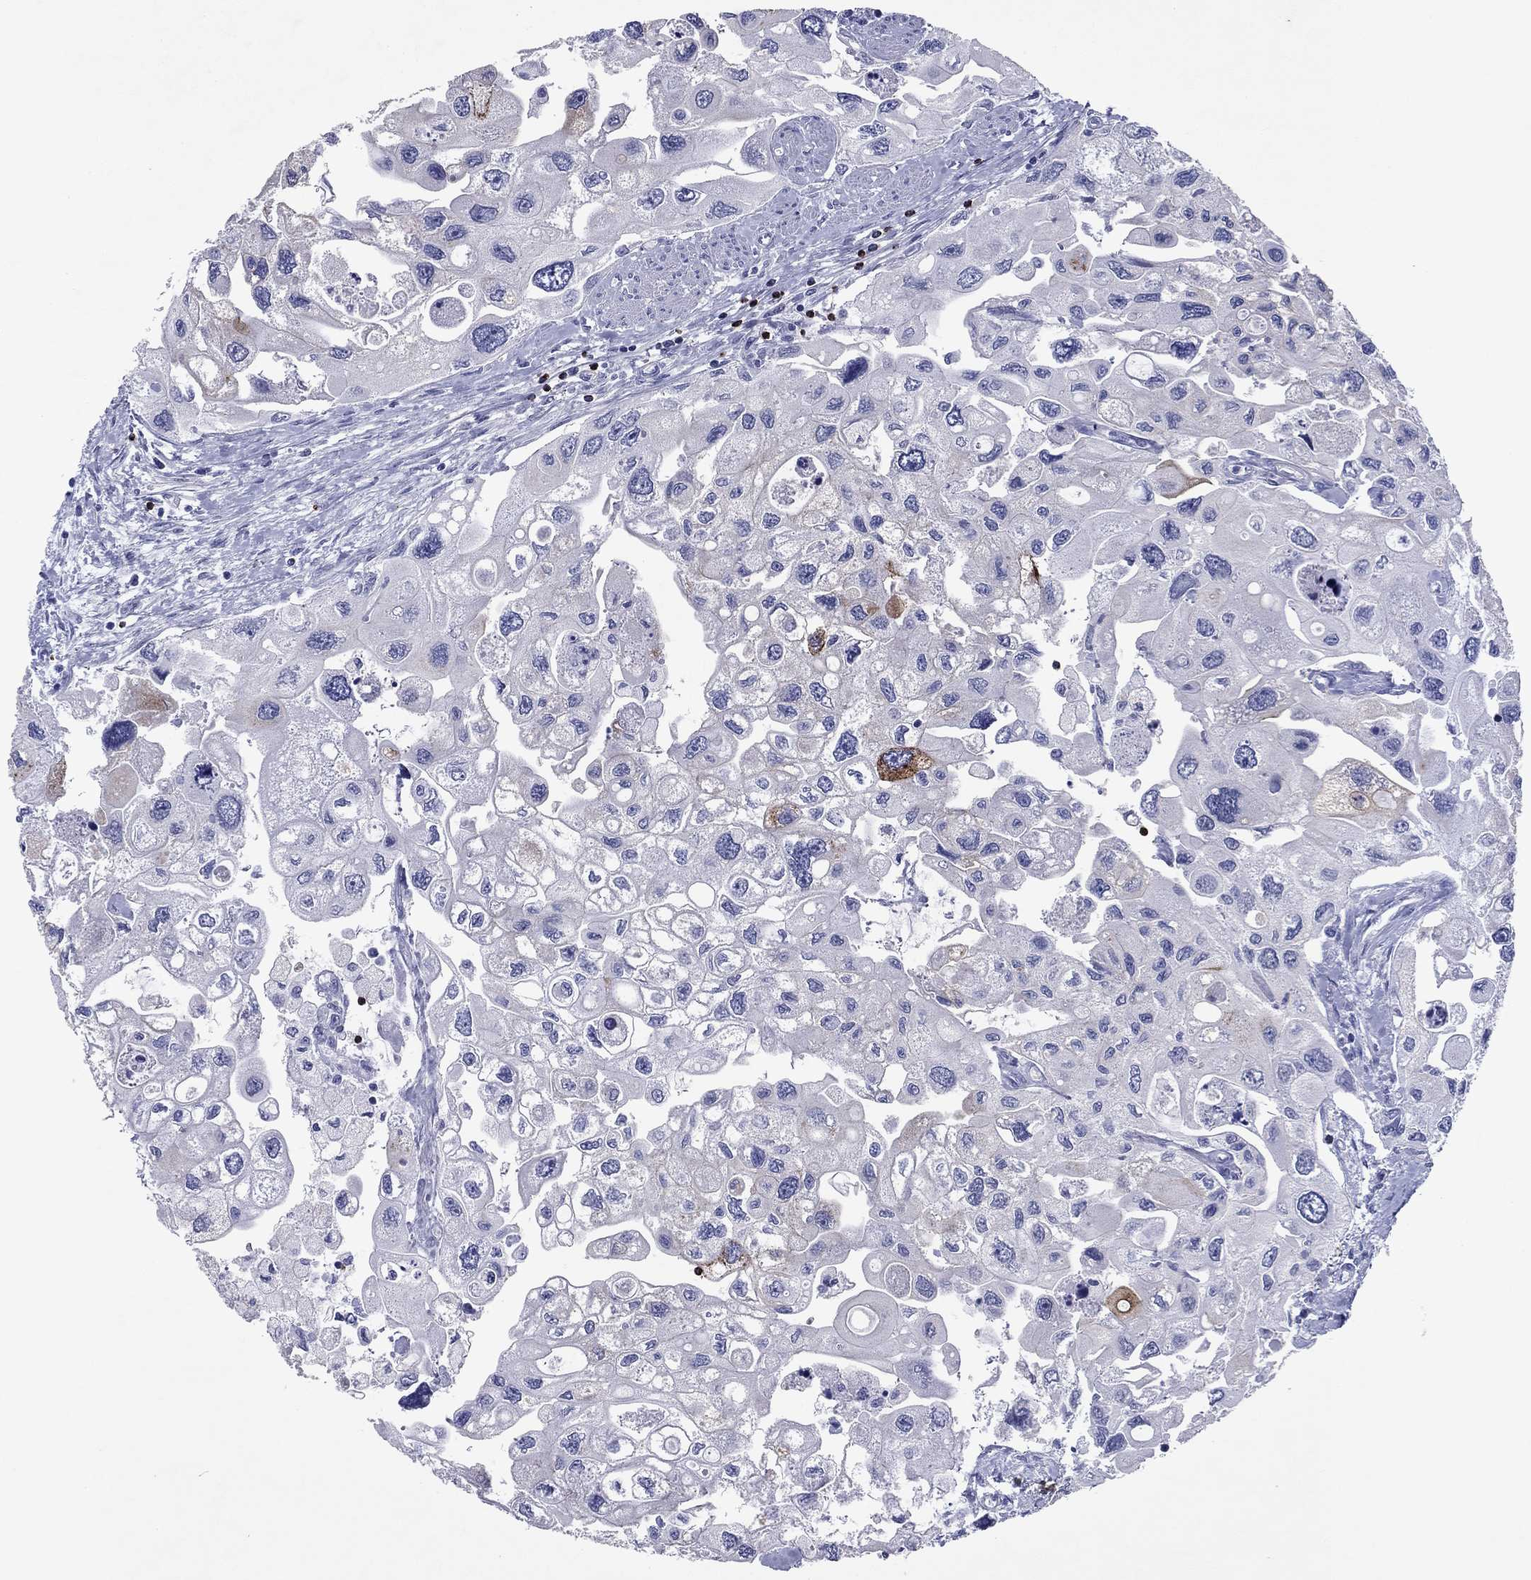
{"staining": {"intensity": "strong", "quantity": "<25%", "location": "cytoplasmic/membranous"}, "tissue": "urothelial cancer", "cell_type": "Tumor cells", "image_type": "cancer", "snomed": [{"axis": "morphology", "description": "Urothelial carcinoma, High grade"}, {"axis": "topography", "description": "Urinary bladder"}], "caption": "Brown immunohistochemical staining in high-grade urothelial carcinoma reveals strong cytoplasmic/membranous positivity in approximately <25% of tumor cells.", "gene": "GZMK", "patient": {"sex": "male", "age": 59}}